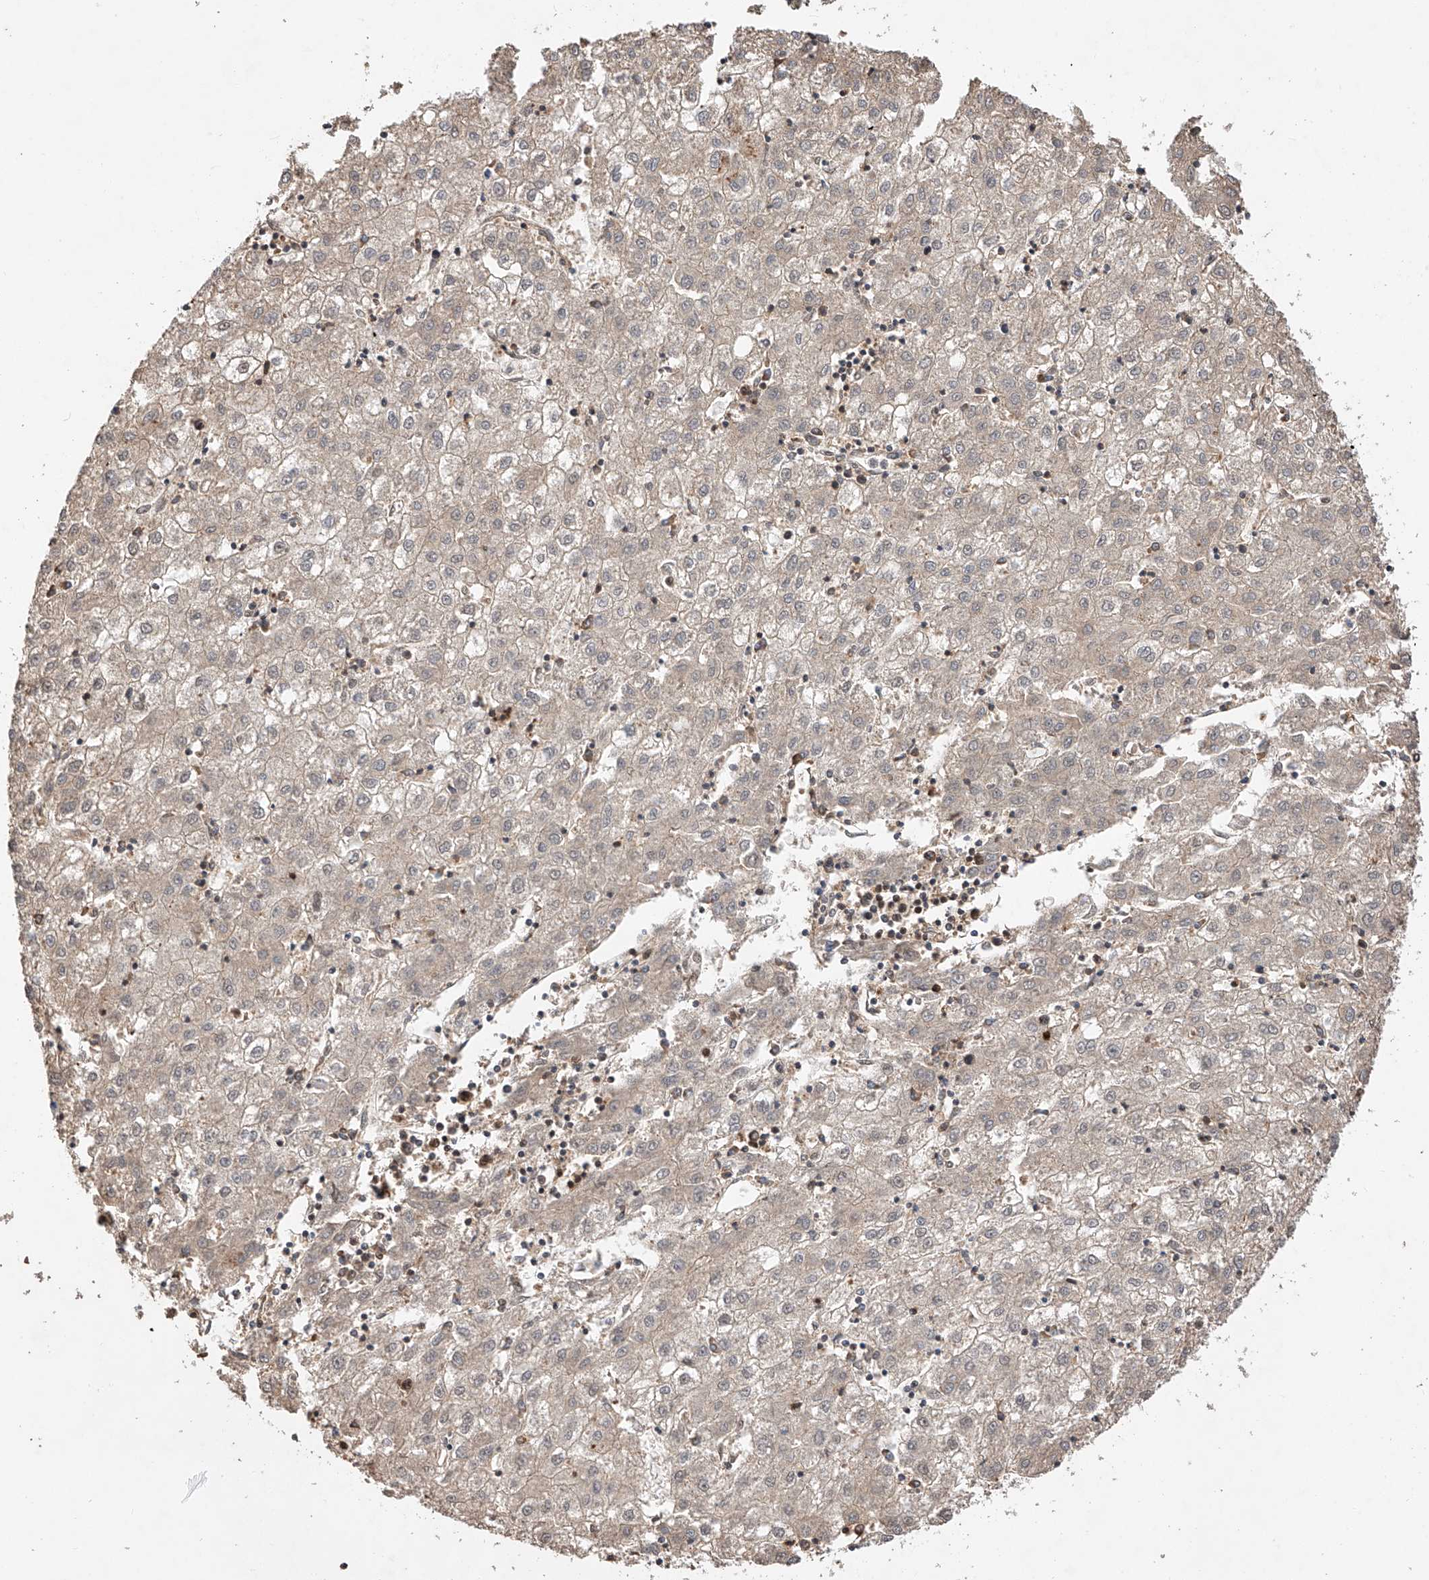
{"staining": {"intensity": "weak", "quantity": "<25%", "location": "cytoplasmic/membranous"}, "tissue": "liver cancer", "cell_type": "Tumor cells", "image_type": "cancer", "snomed": [{"axis": "morphology", "description": "Carcinoma, Hepatocellular, NOS"}, {"axis": "topography", "description": "Liver"}], "caption": "A high-resolution image shows IHC staining of liver hepatocellular carcinoma, which reveals no significant staining in tumor cells.", "gene": "RILPL2", "patient": {"sex": "male", "age": 72}}